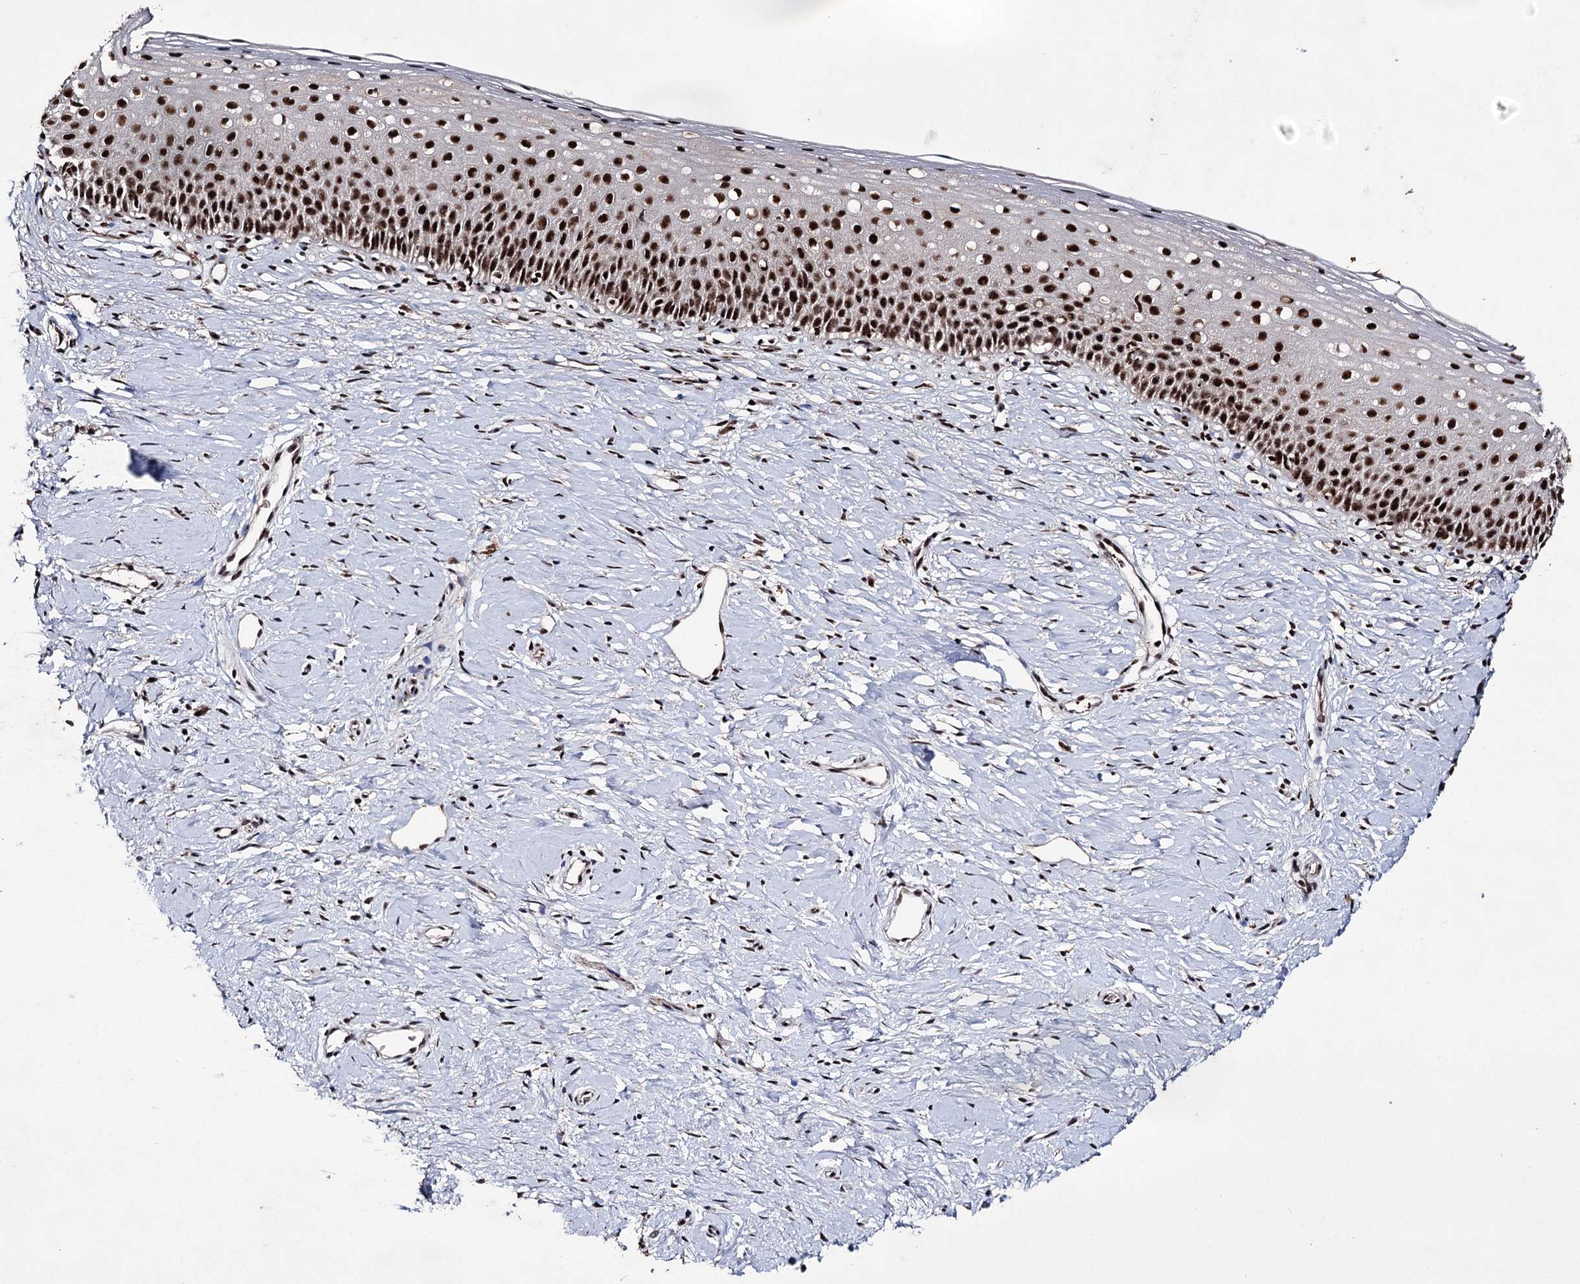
{"staining": {"intensity": "strong", "quantity": ">75%", "location": "nuclear"}, "tissue": "cervix", "cell_type": "Glandular cells", "image_type": "normal", "snomed": [{"axis": "morphology", "description": "Normal tissue, NOS"}, {"axis": "topography", "description": "Cervix"}], "caption": "Immunohistochemistry (IHC) image of benign cervix stained for a protein (brown), which displays high levels of strong nuclear positivity in about >75% of glandular cells.", "gene": "PRPF40A", "patient": {"sex": "female", "age": 57}}